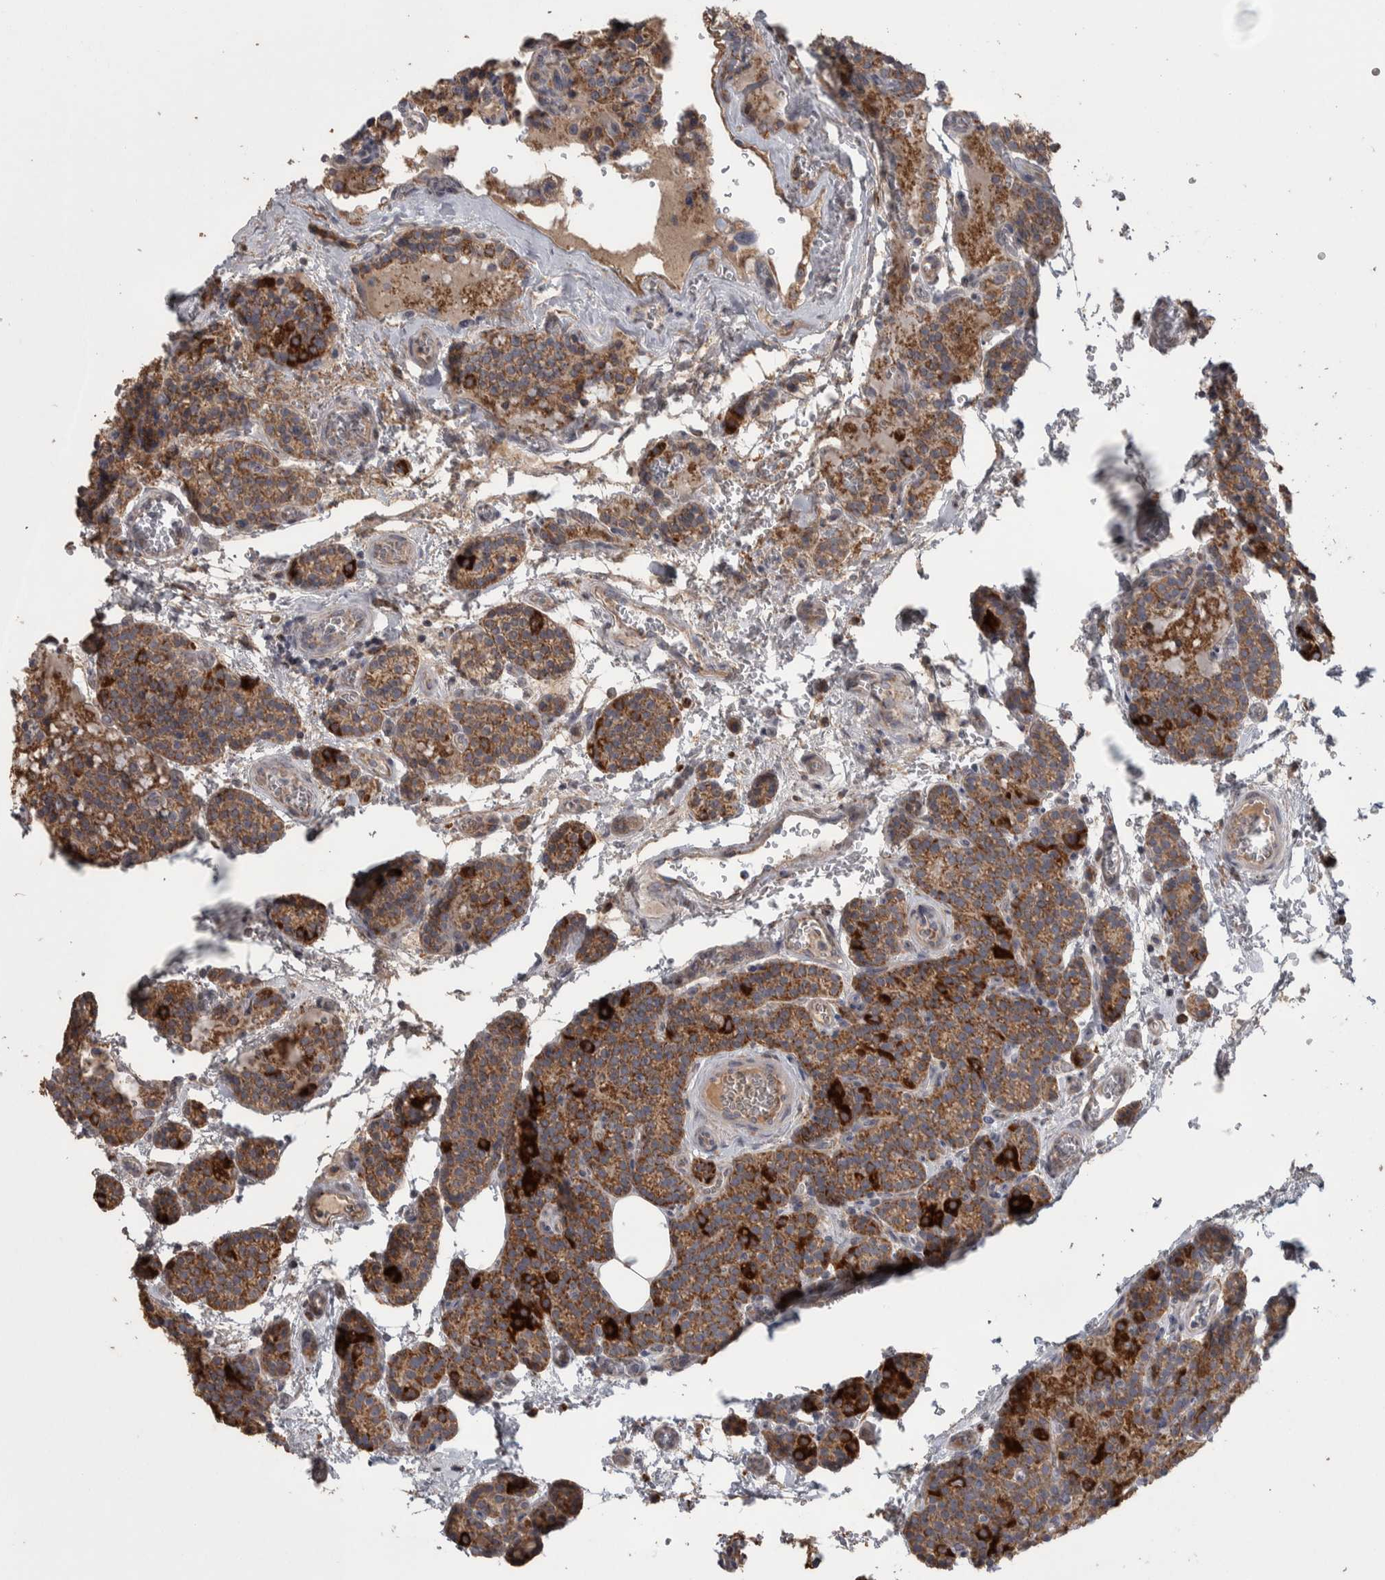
{"staining": {"intensity": "strong", "quantity": ">75%", "location": "cytoplasmic/membranous"}, "tissue": "parathyroid gland", "cell_type": "Glandular cells", "image_type": "normal", "snomed": [{"axis": "morphology", "description": "Normal tissue, NOS"}, {"axis": "topography", "description": "Parathyroid gland"}], "caption": "Immunohistochemical staining of benign human parathyroid gland exhibits >75% levels of strong cytoplasmic/membranous protein expression in approximately >75% of glandular cells.", "gene": "SCO1", "patient": {"sex": "female", "age": 64}}